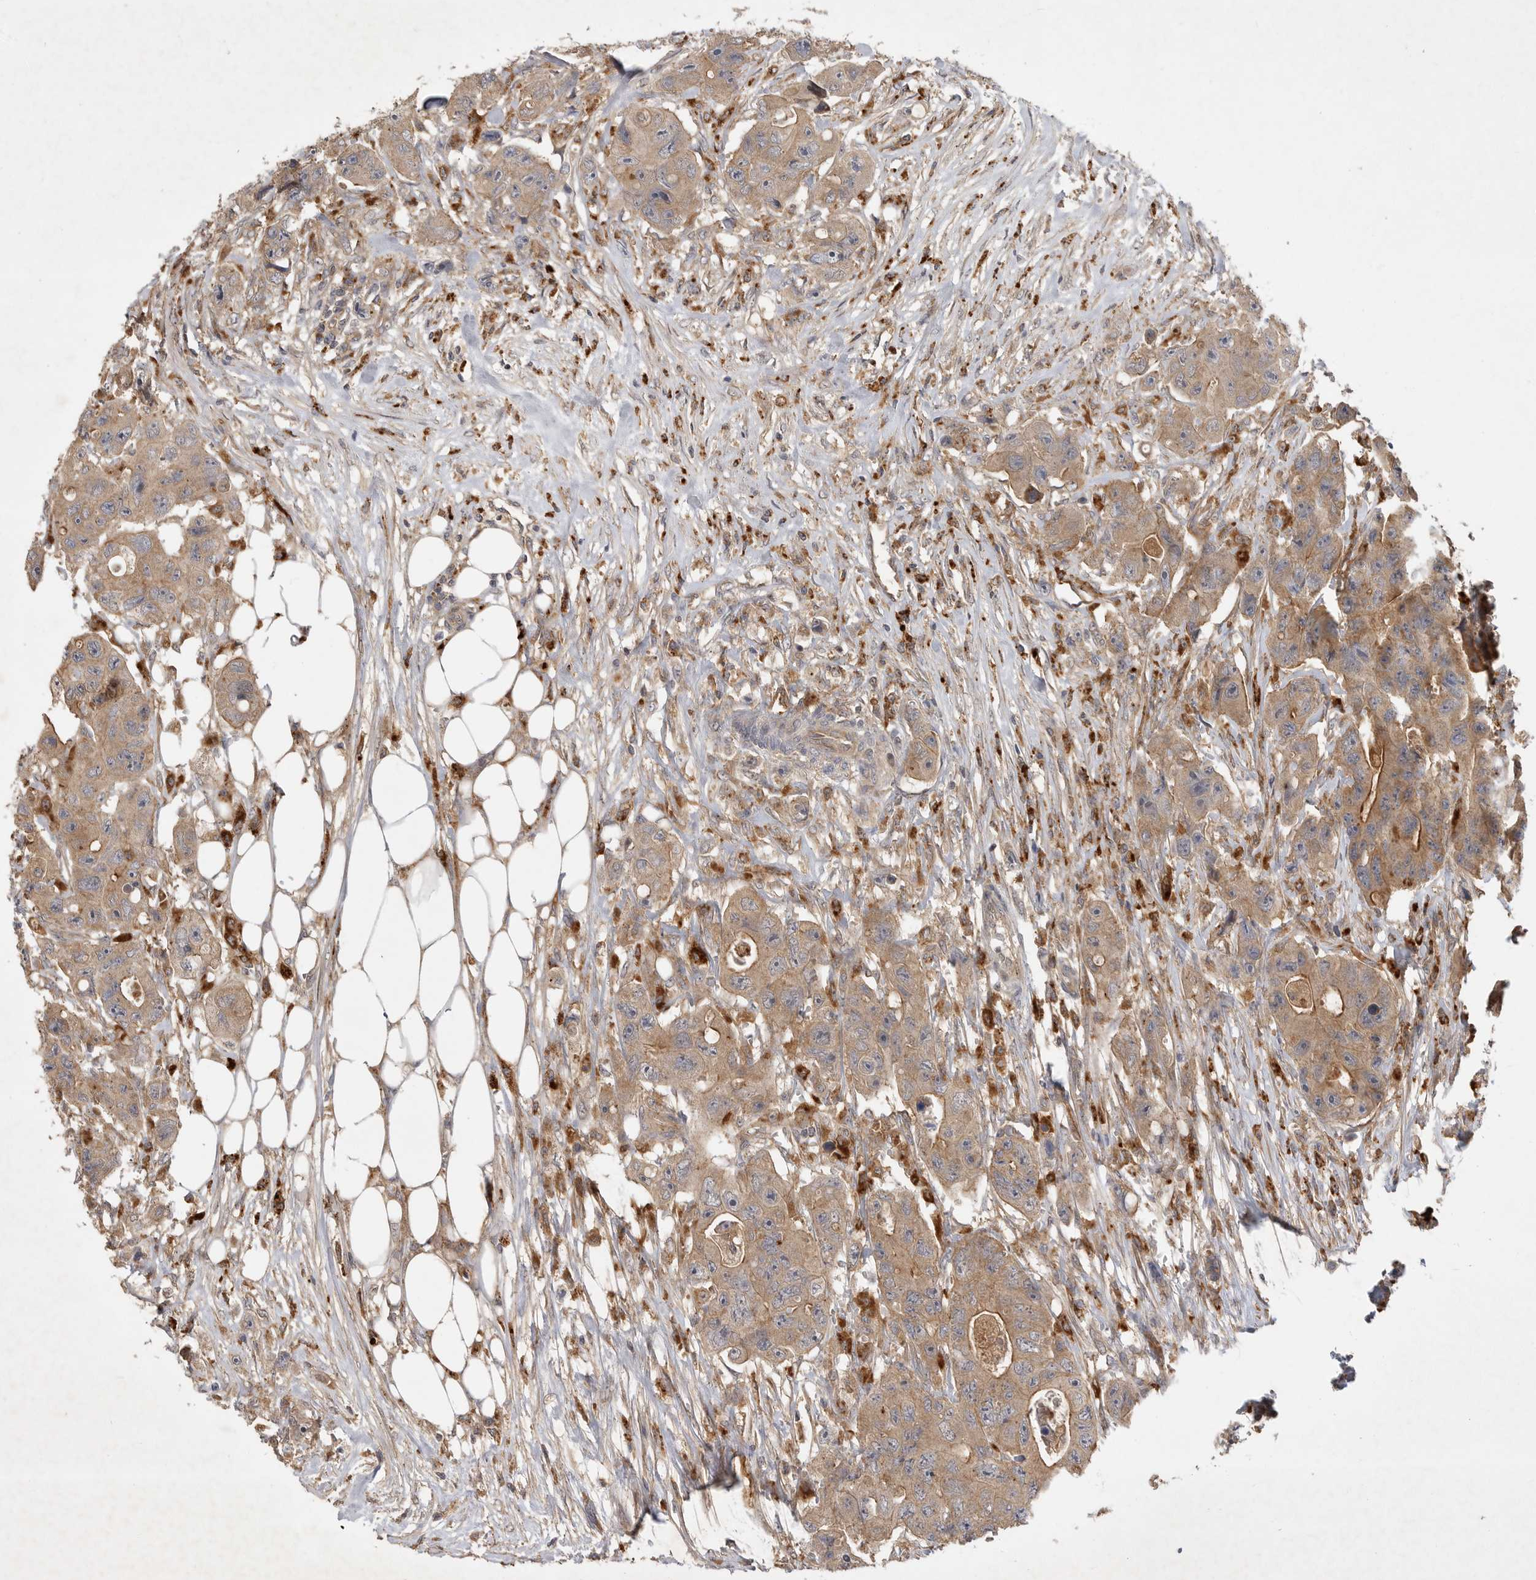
{"staining": {"intensity": "moderate", "quantity": ">75%", "location": "cytoplasmic/membranous"}, "tissue": "colorectal cancer", "cell_type": "Tumor cells", "image_type": "cancer", "snomed": [{"axis": "morphology", "description": "Adenocarcinoma, NOS"}, {"axis": "topography", "description": "Colon"}], "caption": "Colorectal cancer stained with a brown dye exhibits moderate cytoplasmic/membranous positive expression in approximately >75% of tumor cells.", "gene": "ZNF232", "patient": {"sex": "female", "age": 46}}